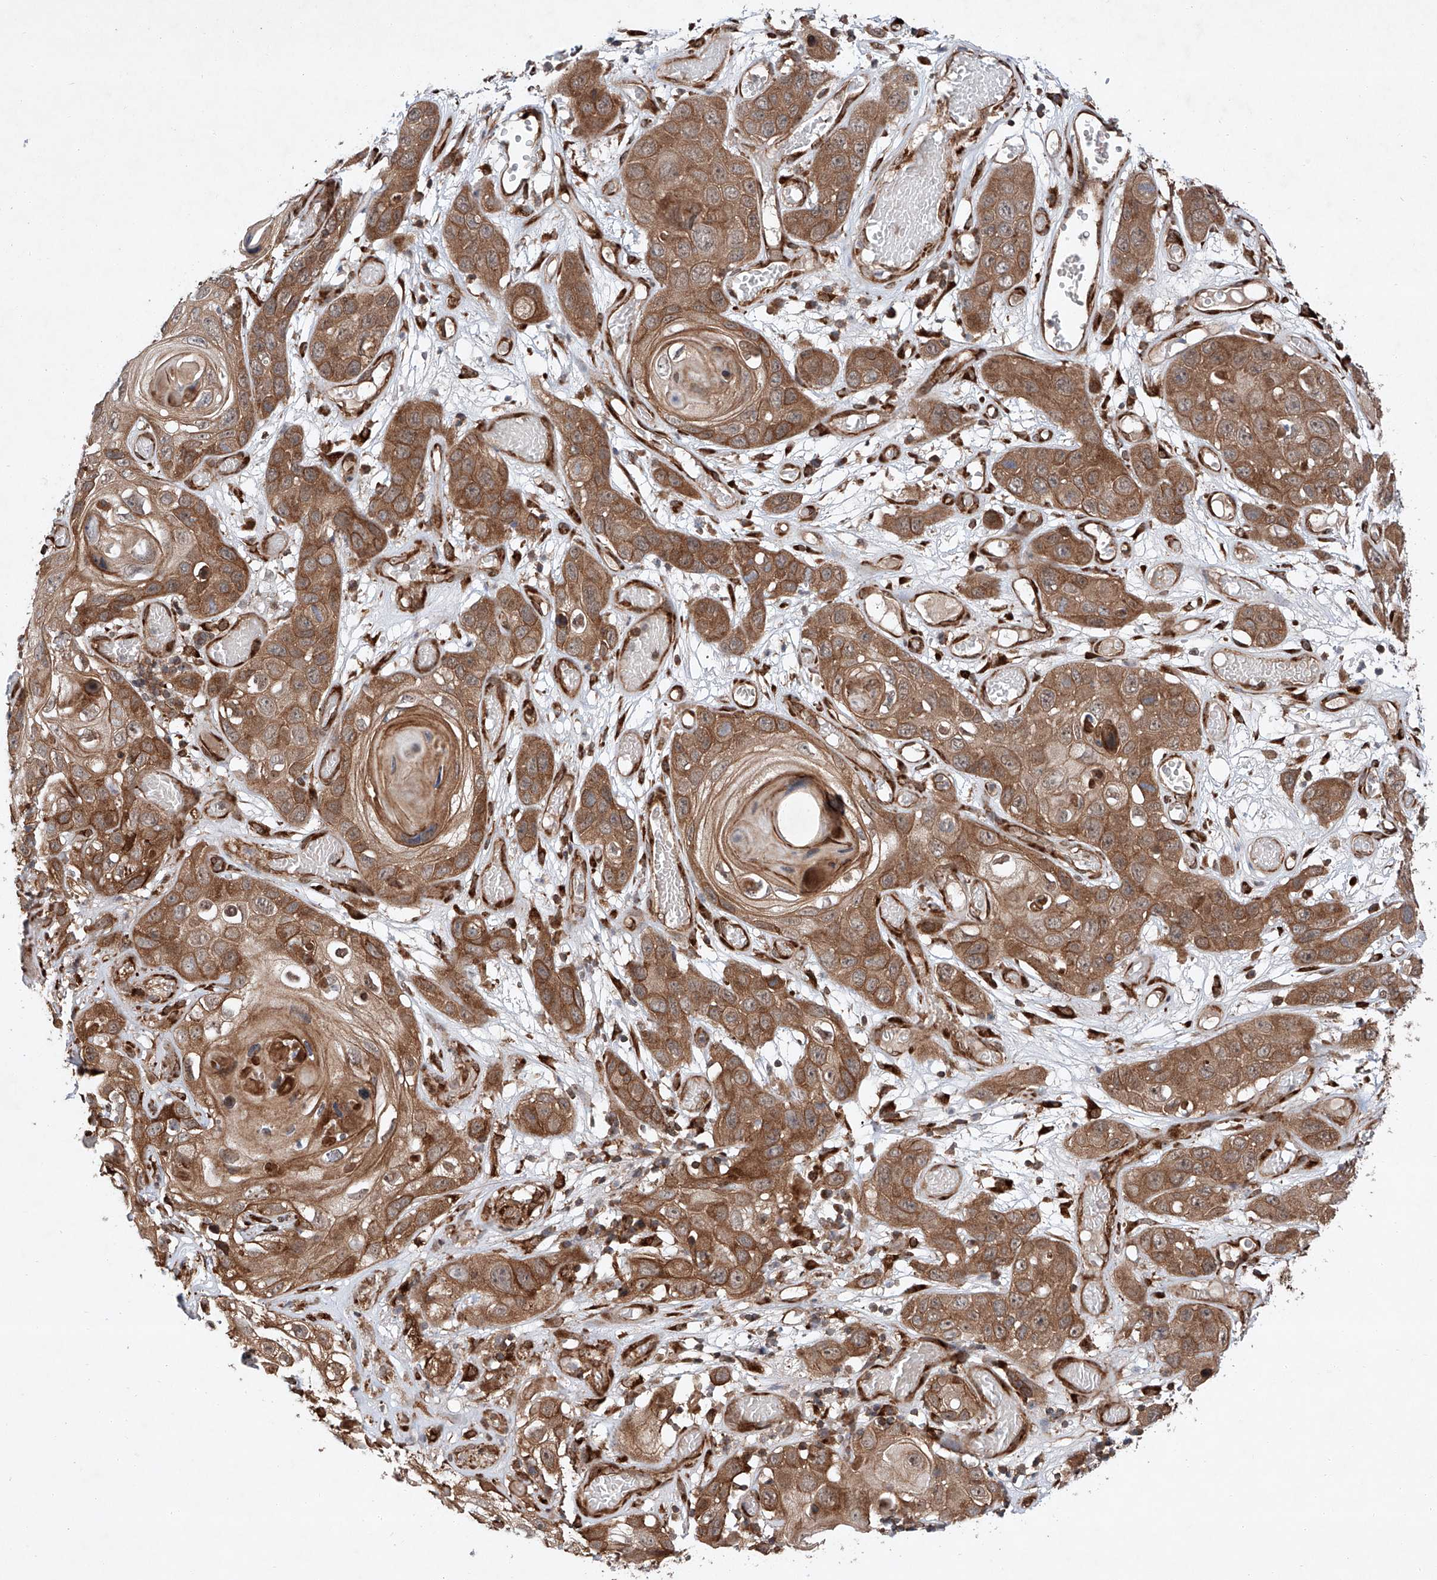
{"staining": {"intensity": "moderate", "quantity": ">75%", "location": "cytoplasmic/membranous"}, "tissue": "skin cancer", "cell_type": "Tumor cells", "image_type": "cancer", "snomed": [{"axis": "morphology", "description": "Squamous cell carcinoma, NOS"}, {"axis": "topography", "description": "Skin"}], "caption": "Skin squamous cell carcinoma stained for a protein (brown) exhibits moderate cytoplasmic/membranous positive staining in approximately >75% of tumor cells.", "gene": "ZFP28", "patient": {"sex": "male", "age": 55}}